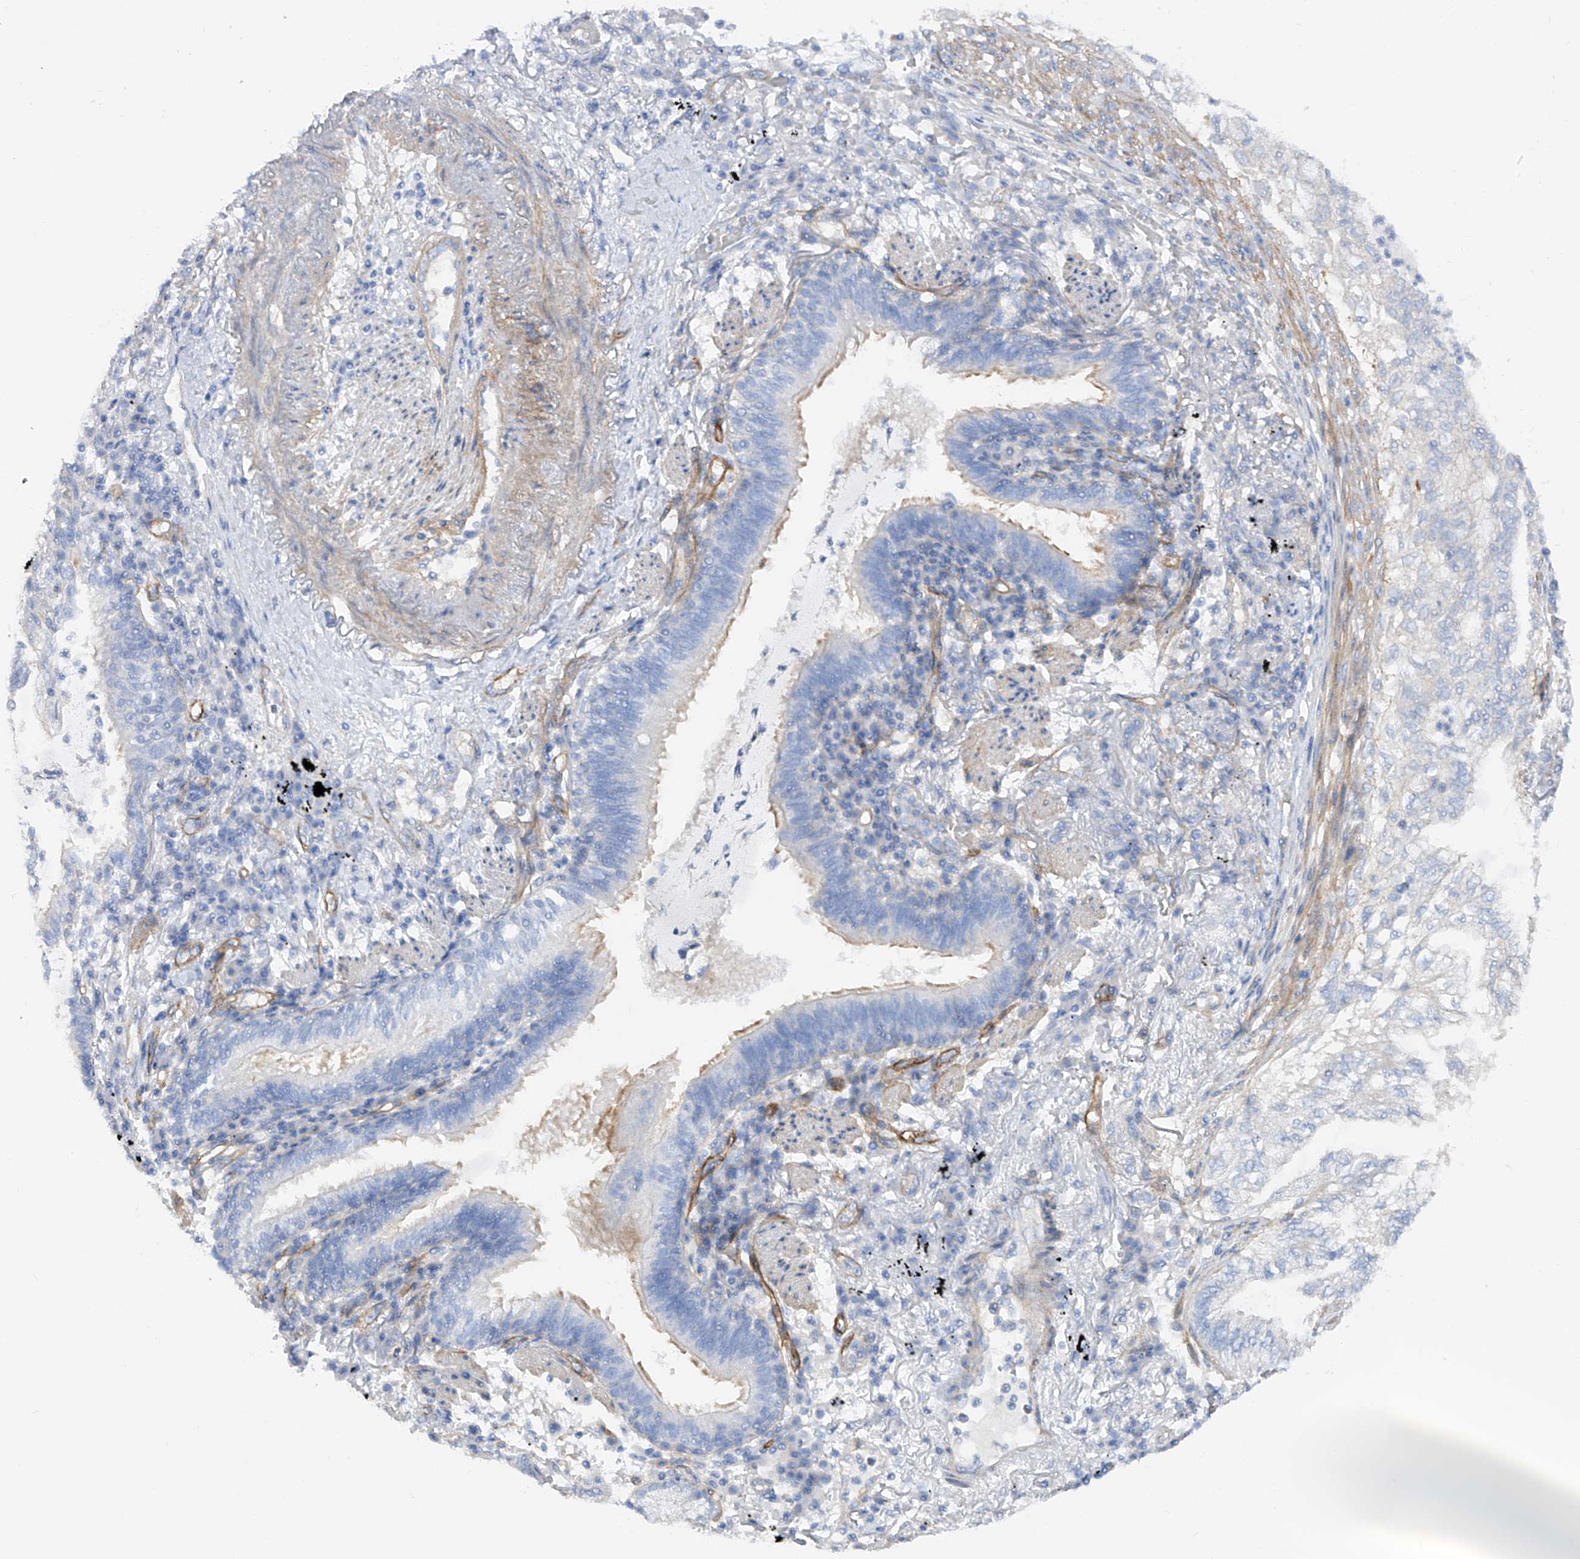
{"staining": {"intensity": "negative", "quantity": "none", "location": "none"}, "tissue": "lung cancer", "cell_type": "Tumor cells", "image_type": "cancer", "snomed": [{"axis": "morphology", "description": "Adenocarcinoma, NOS"}, {"axis": "topography", "description": "Lung"}], "caption": "A photomicrograph of human lung cancer (adenocarcinoma) is negative for staining in tumor cells.", "gene": "LCA5", "patient": {"sex": "female", "age": 70}}